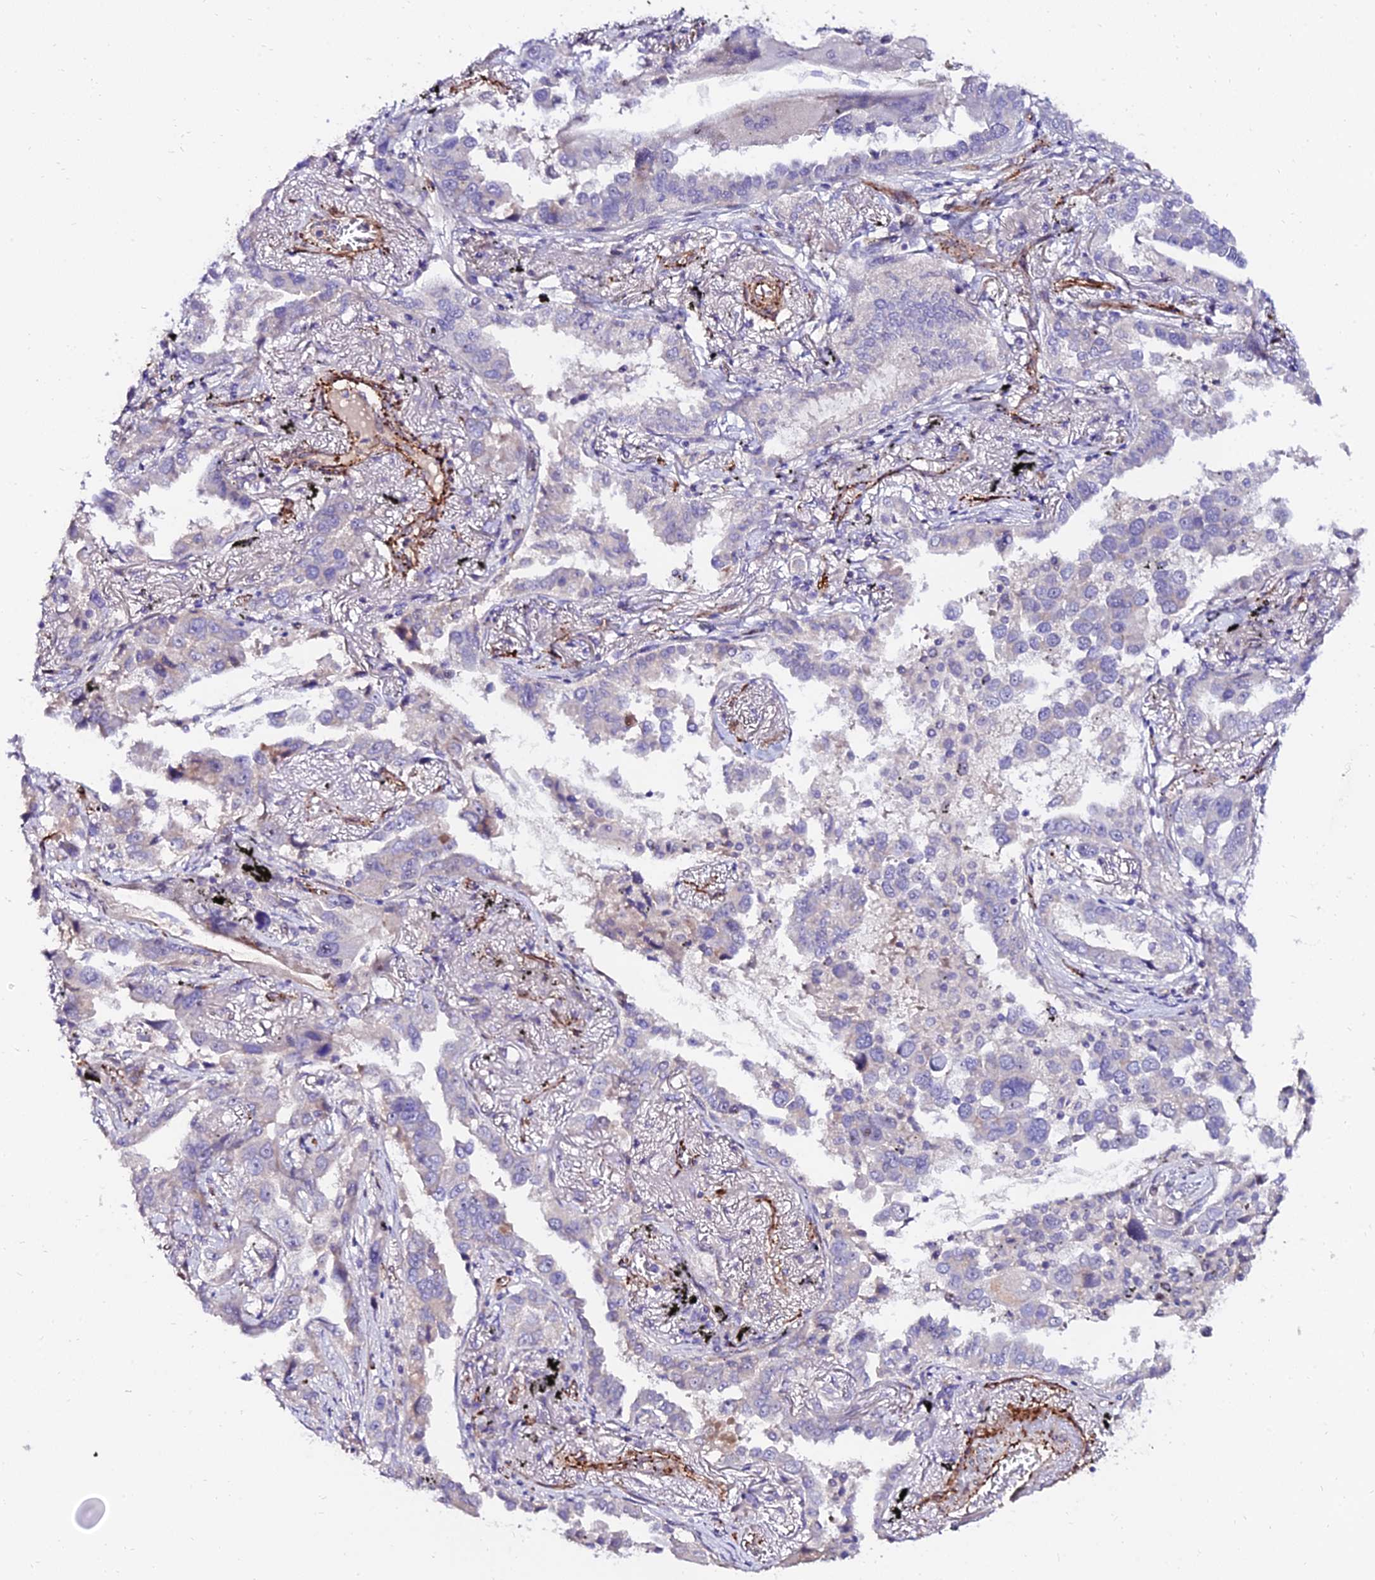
{"staining": {"intensity": "negative", "quantity": "none", "location": "none"}, "tissue": "lung cancer", "cell_type": "Tumor cells", "image_type": "cancer", "snomed": [{"axis": "morphology", "description": "Adenocarcinoma, NOS"}, {"axis": "topography", "description": "Lung"}], "caption": "This is a photomicrograph of immunohistochemistry staining of adenocarcinoma (lung), which shows no positivity in tumor cells.", "gene": "ALDH3B2", "patient": {"sex": "male", "age": 67}}